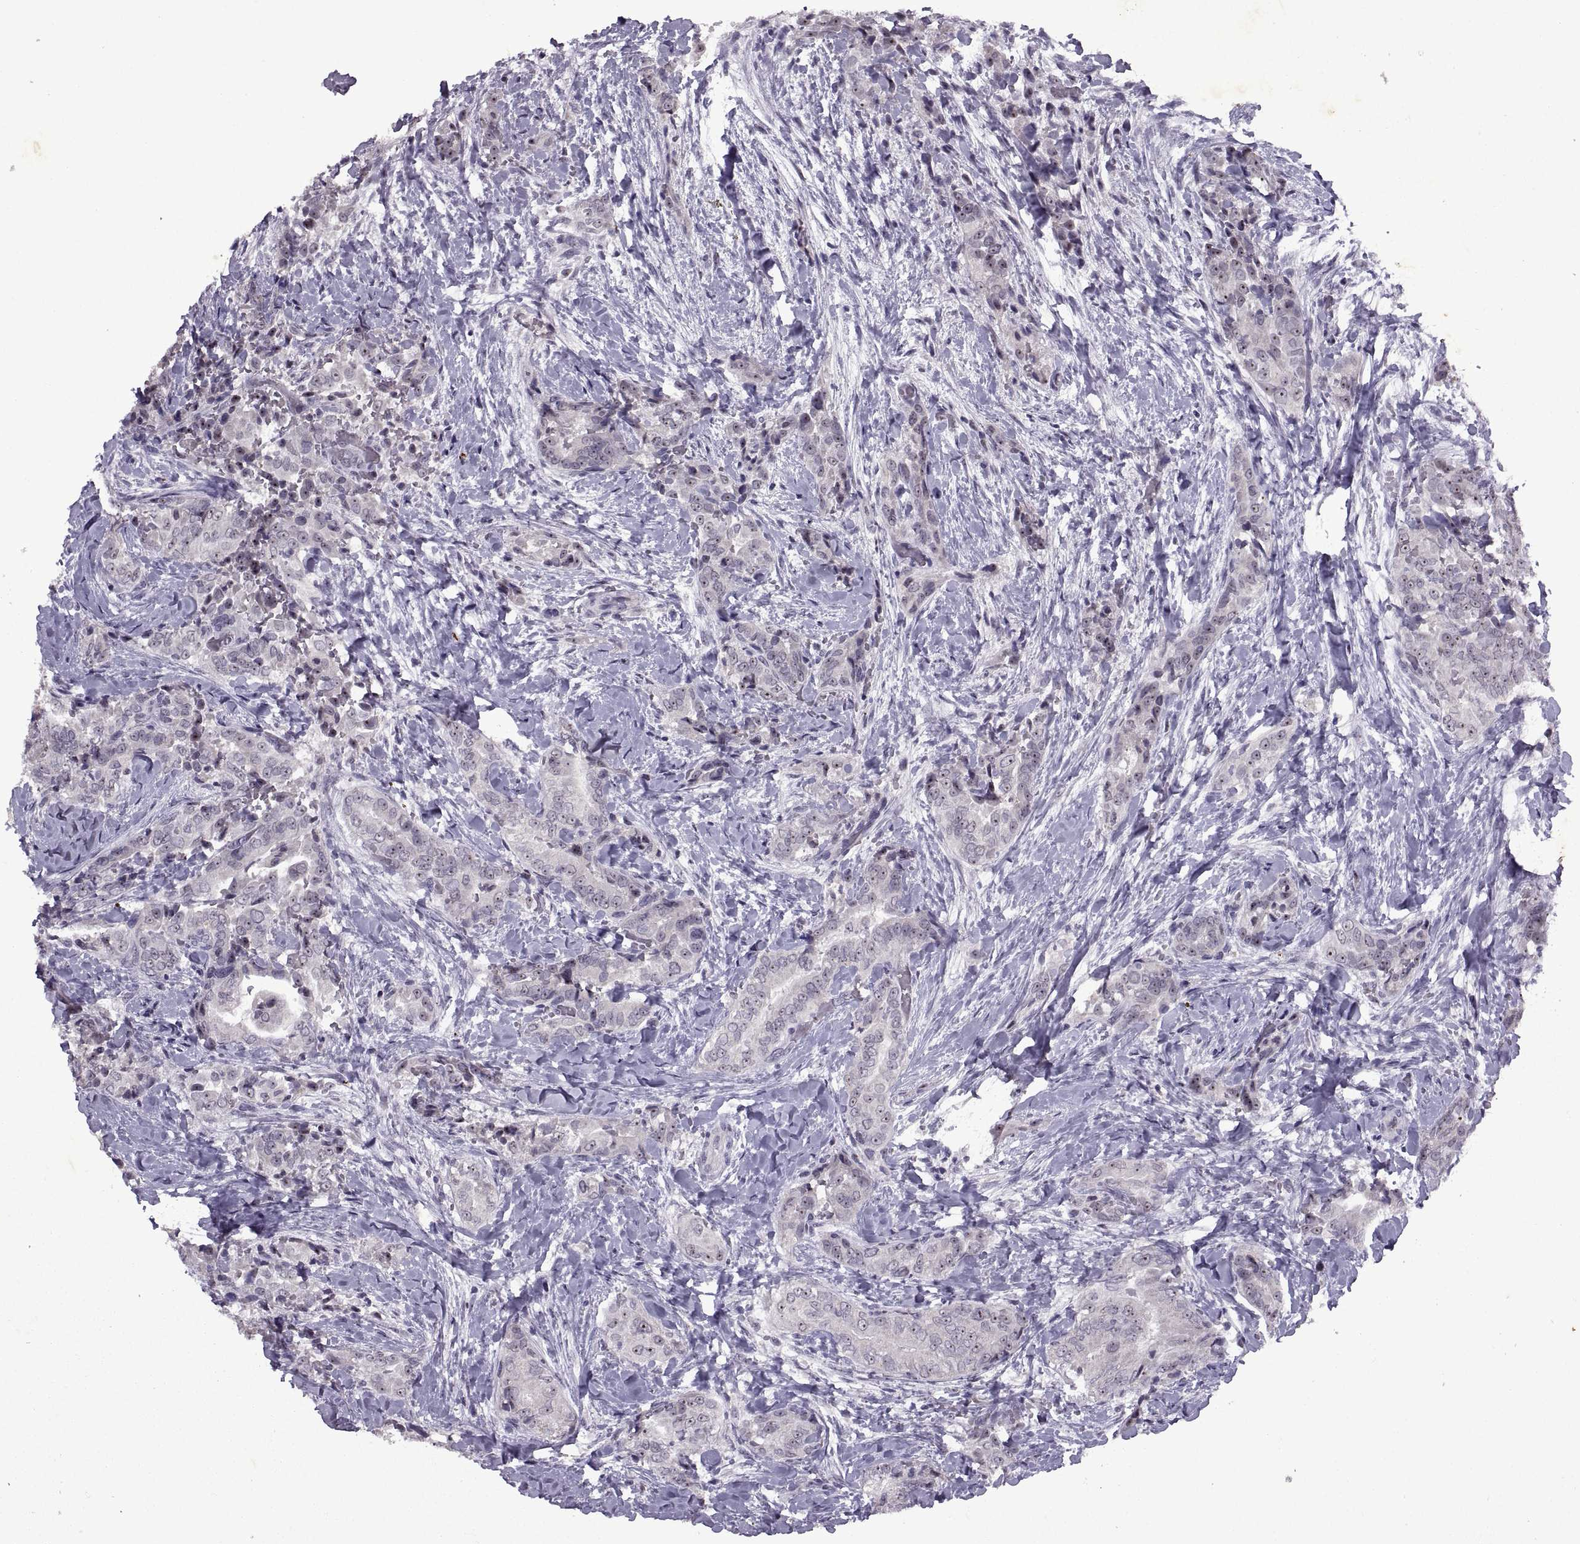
{"staining": {"intensity": "strong", "quantity": ">75%", "location": "nuclear"}, "tissue": "thyroid cancer", "cell_type": "Tumor cells", "image_type": "cancer", "snomed": [{"axis": "morphology", "description": "Papillary adenocarcinoma, NOS"}, {"axis": "topography", "description": "Thyroid gland"}], "caption": "Immunohistochemistry (IHC) image of neoplastic tissue: thyroid cancer (papillary adenocarcinoma) stained using IHC demonstrates high levels of strong protein expression localized specifically in the nuclear of tumor cells, appearing as a nuclear brown color.", "gene": "SINHCAF", "patient": {"sex": "male", "age": 61}}